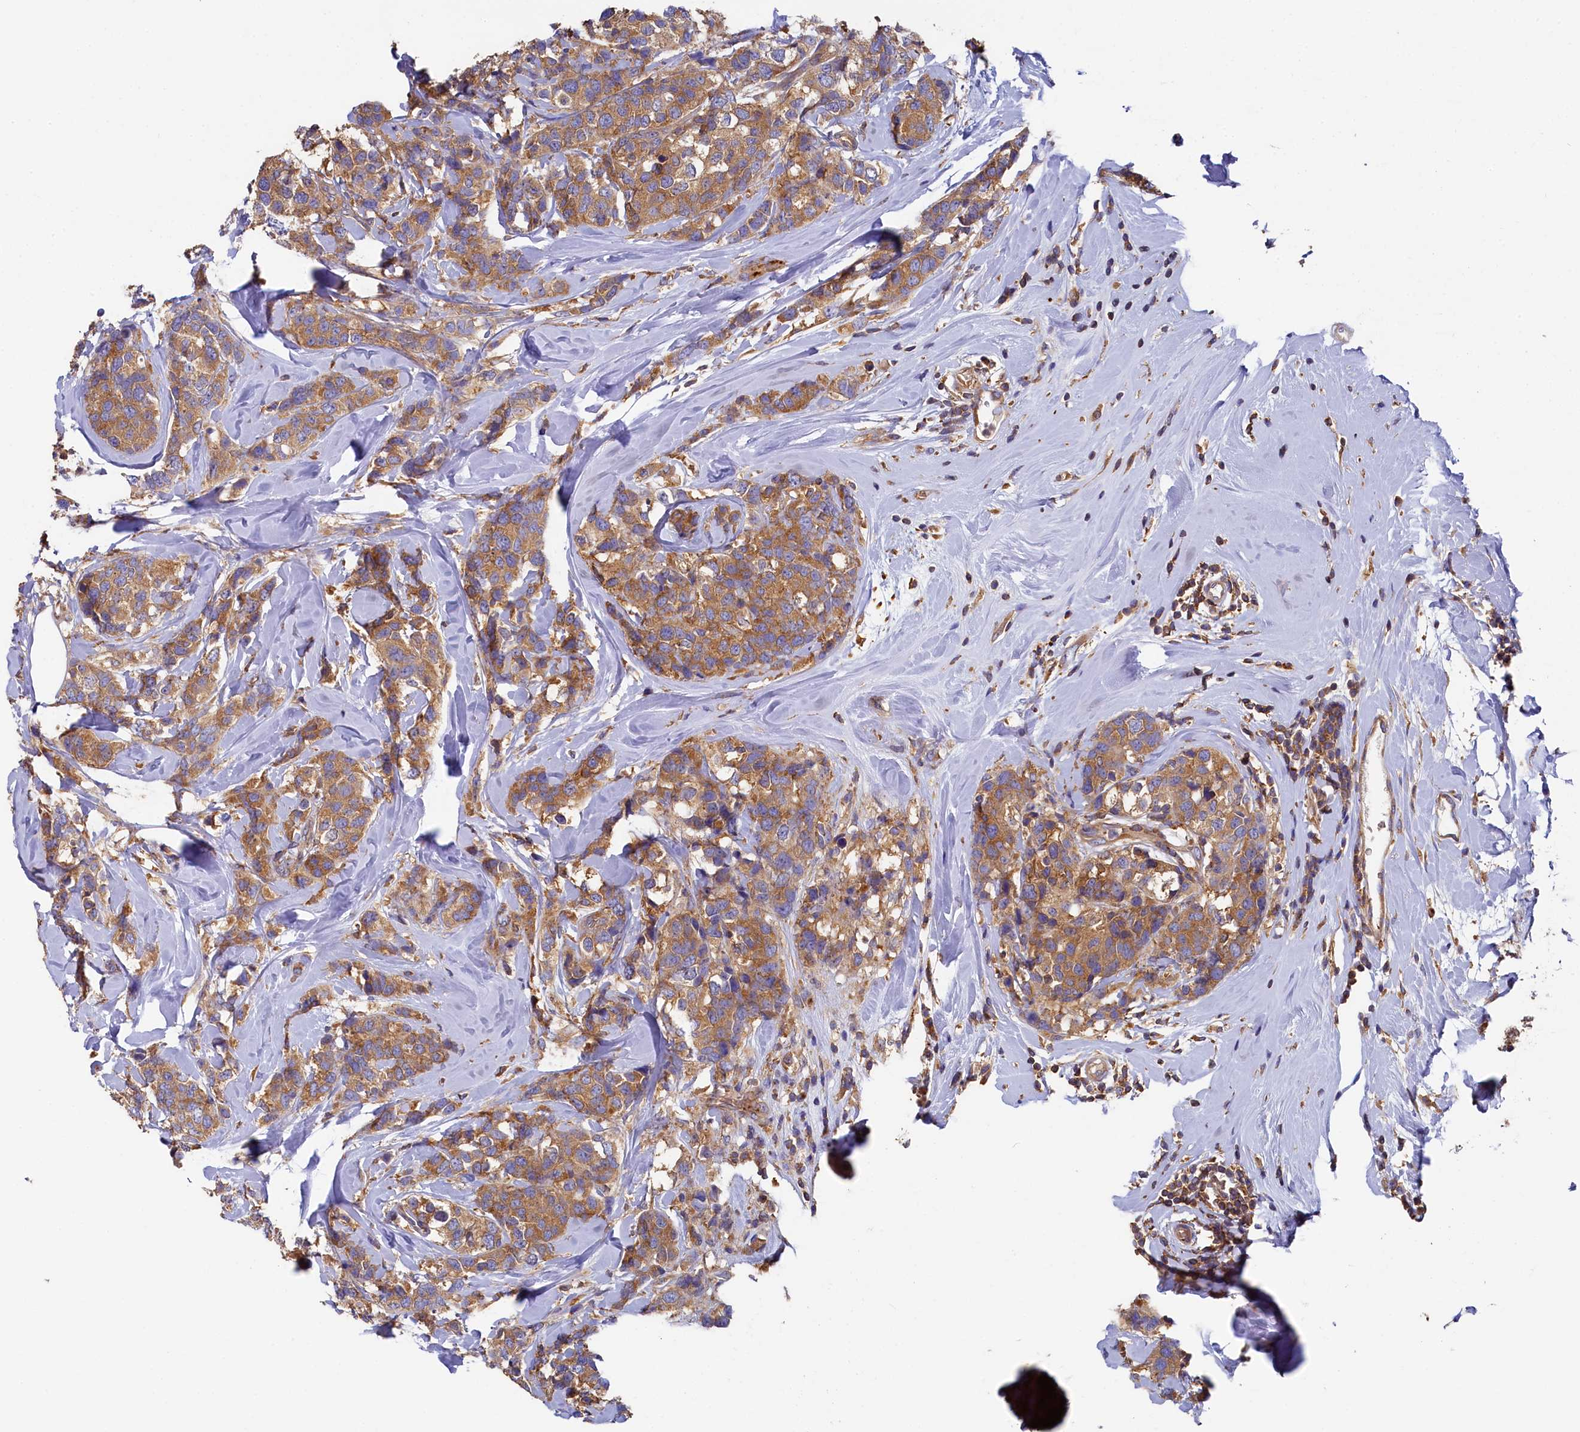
{"staining": {"intensity": "moderate", "quantity": ">75%", "location": "cytoplasmic/membranous"}, "tissue": "breast cancer", "cell_type": "Tumor cells", "image_type": "cancer", "snomed": [{"axis": "morphology", "description": "Lobular carcinoma"}, {"axis": "topography", "description": "Breast"}], "caption": "Immunohistochemistry (IHC) staining of lobular carcinoma (breast), which reveals medium levels of moderate cytoplasmic/membranous positivity in approximately >75% of tumor cells indicating moderate cytoplasmic/membranous protein staining. The staining was performed using DAB (brown) for protein detection and nuclei were counterstained in hematoxylin (blue).", "gene": "PPIP5K1", "patient": {"sex": "female", "age": 59}}